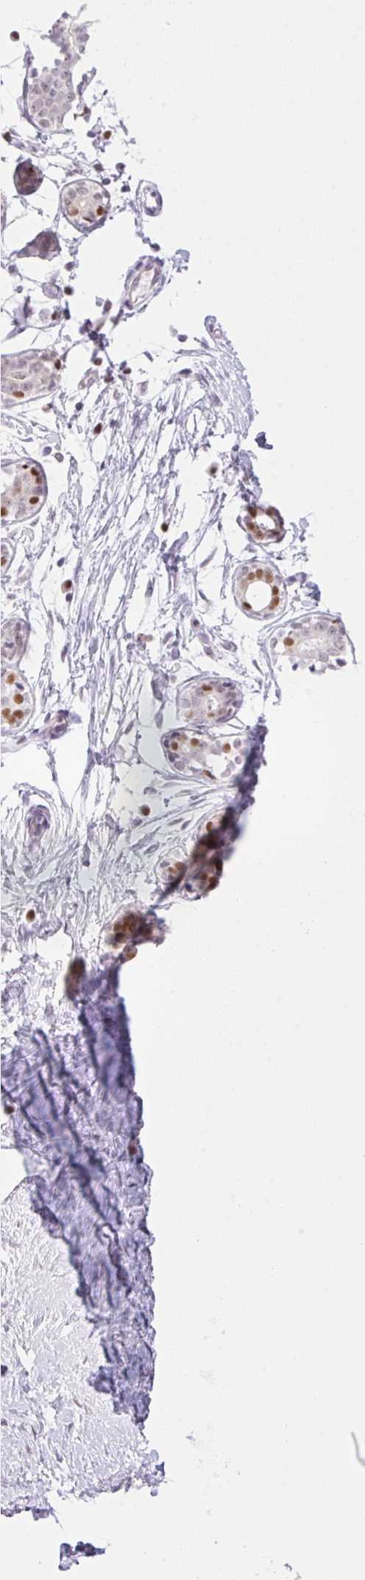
{"staining": {"intensity": "negative", "quantity": "none", "location": "none"}, "tissue": "breast", "cell_type": "Adipocytes", "image_type": "normal", "snomed": [{"axis": "morphology", "description": "Normal tissue, NOS"}, {"axis": "topography", "description": "Breast"}], "caption": "IHC image of benign breast: breast stained with DAB displays no significant protein positivity in adipocytes. (Brightfield microscopy of DAB immunohistochemistry (IHC) at high magnification).", "gene": "TLE3", "patient": {"sex": "female", "age": 27}}